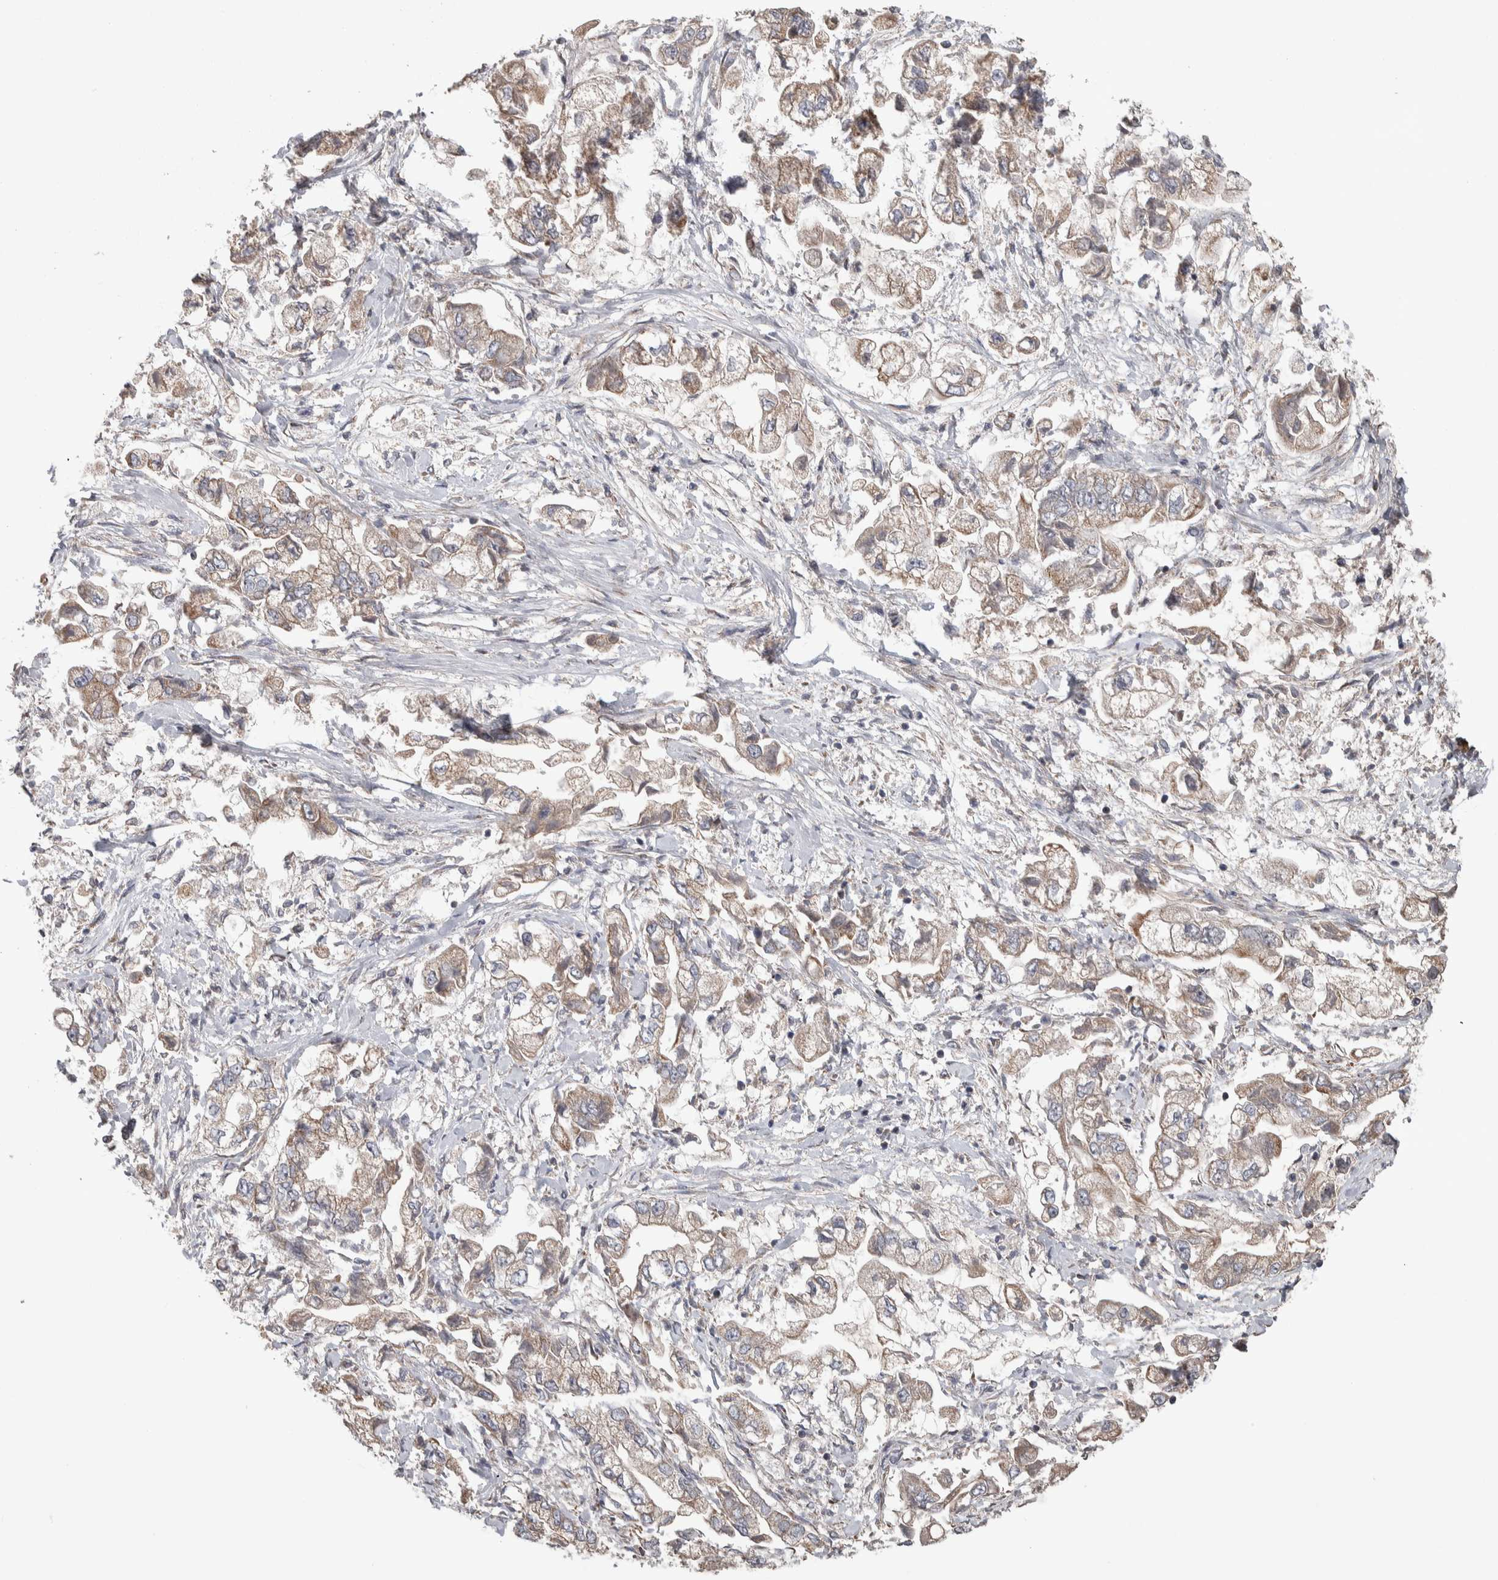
{"staining": {"intensity": "weak", "quantity": ">75%", "location": "cytoplasmic/membranous"}, "tissue": "stomach cancer", "cell_type": "Tumor cells", "image_type": "cancer", "snomed": [{"axis": "morphology", "description": "Normal tissue, NOS"}, {"axis": "morphology", "description": "Adenocarcinoma, NOS"}, {"axis": "topography", "description": "Stomach"}], "caption": "Immunohistochemical staining of stomach cancer shows weak cytoplasmic/membranous protein expression in approximately >75% of tumor cells.", "gene": "SCO1", "patient": {"sex": "male", "age": 62}}